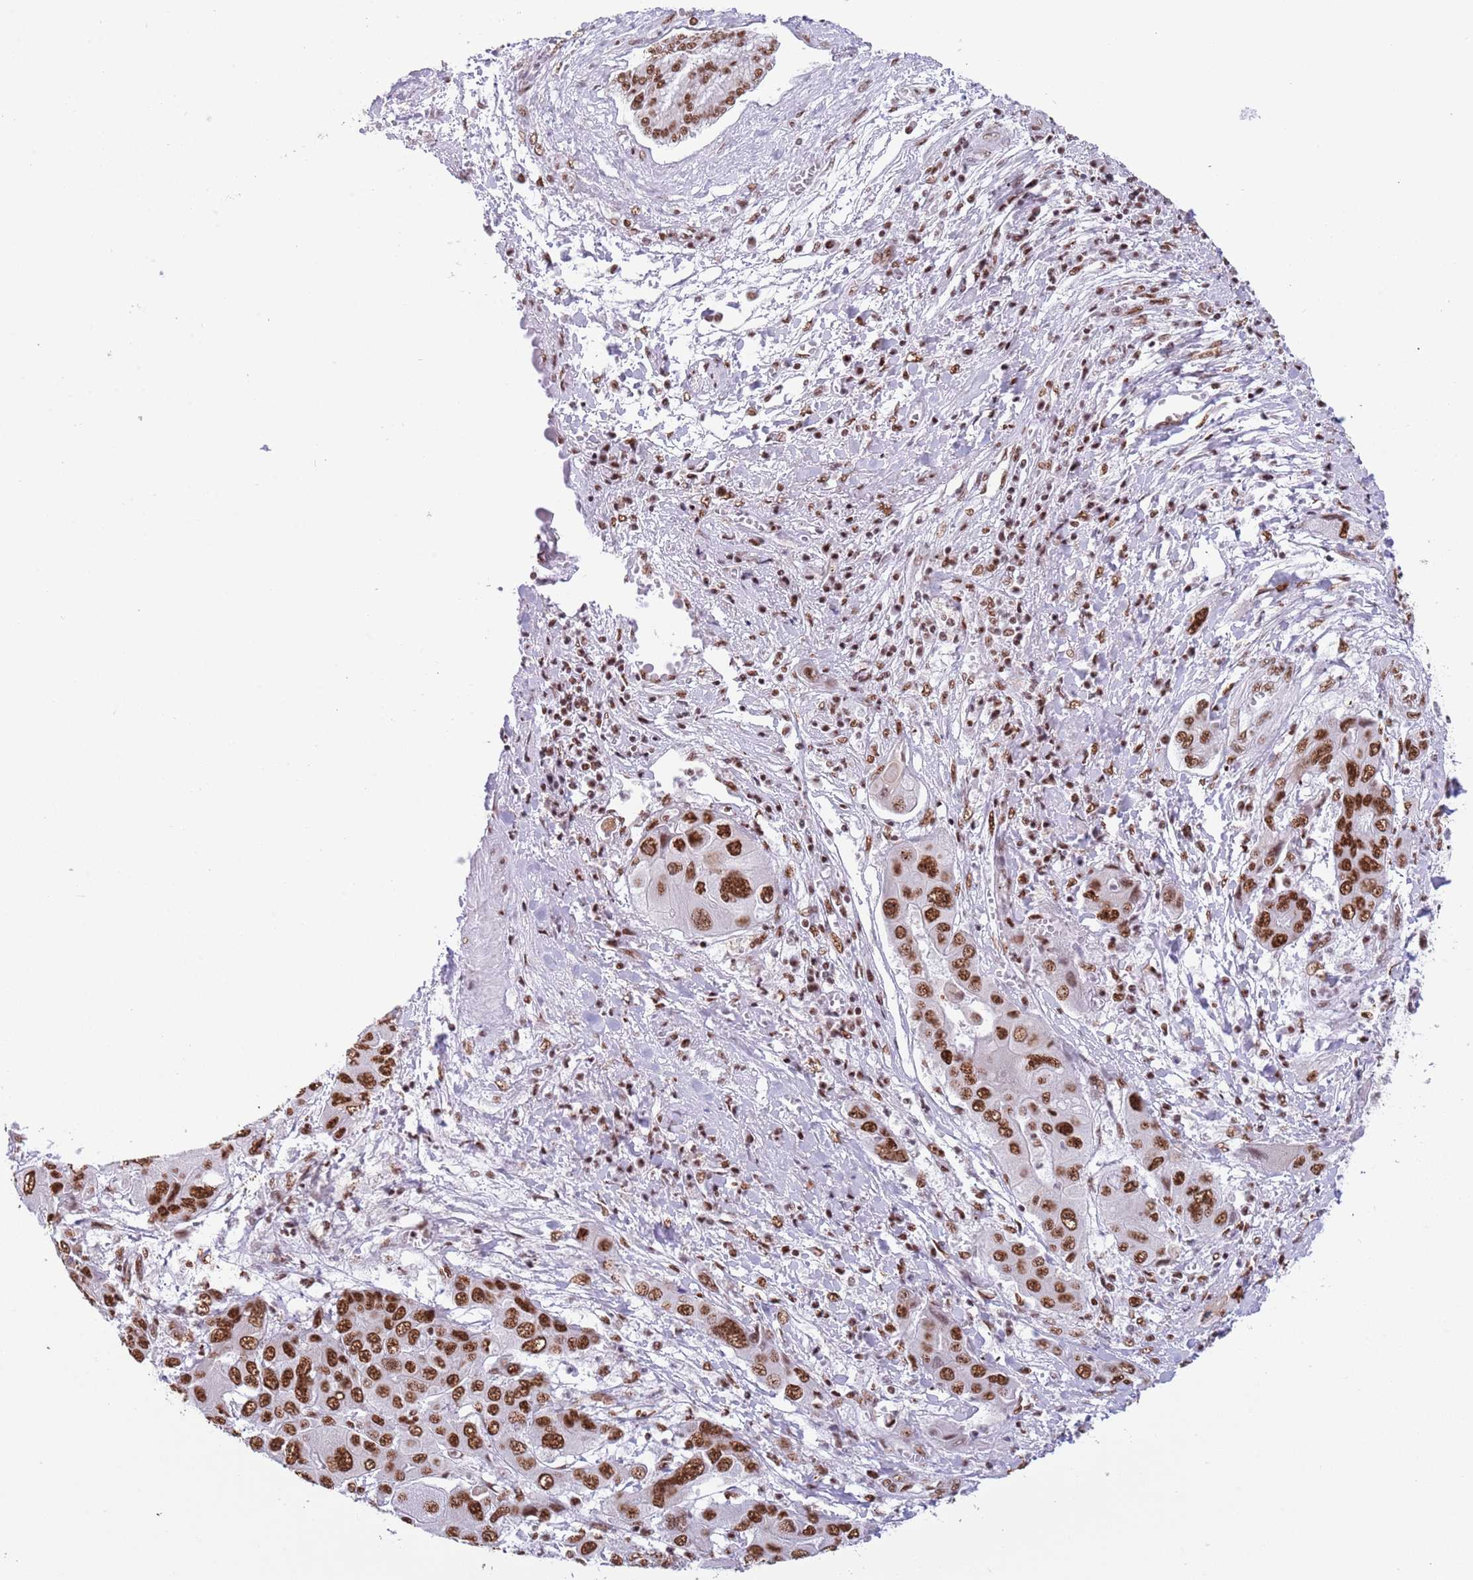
{"staining": {"intensity": "strong", "quantity": ">75%", "location": "nuclear"}, "tissue": "liver cancer", "cell_type": "Tumor cells", "image_type": "cancer", "snomed": [{"axis": "morphology", "description": "Cholangiocarcinoma"}, {"axis": "topography", "description": "Liver"}], "caption": "Immunohistochemistry micrograph of neoplastic tissue: human liver cholangiocarcinoma stained using IHC displays high levels of strong protein expression localized specifically in the nuclear of tumor cells, appearing as a nuclear brown color.", "gene": "SF3A2", "patient": {"sex": "male", "age": 67}}